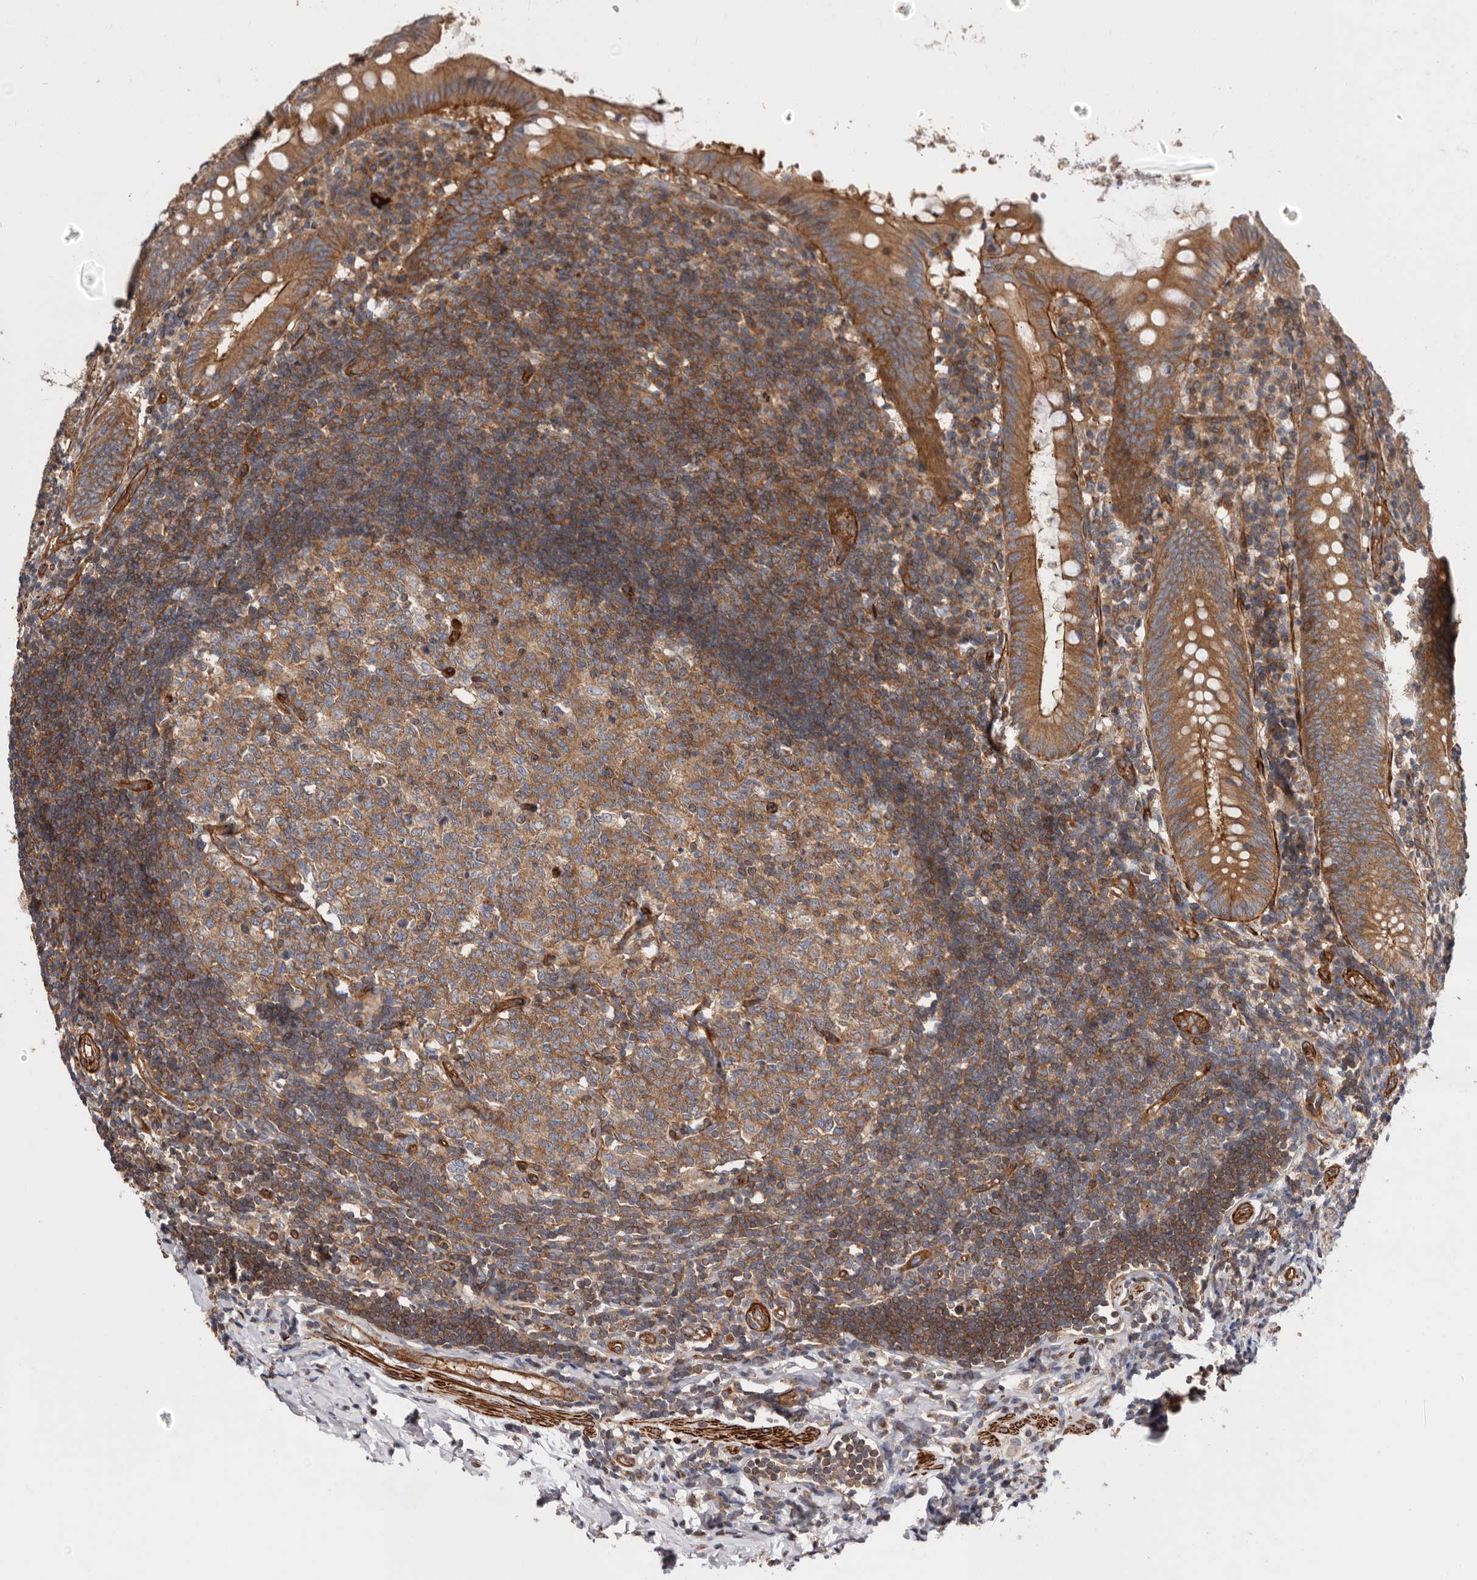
{"staining": {"intensity": "moderate", "quantity": ">75%", "location": "cytoplasmic/membranous"}, "tissue": "appendix", "cell_type": "Glandular cells", "image_type": "normal", "snomed": [{"axis": "morphology", "description": "Normal tissue, NOS"}, {"axis": "topography", "description": "Appendix"}], "caption": "Moderate cytoplasmic/membranous protein positivity is appreciated in about >75% of glandular cells in appendix.", "gene": "TMC7", "patient": {"sex": "female", "age": 54}}